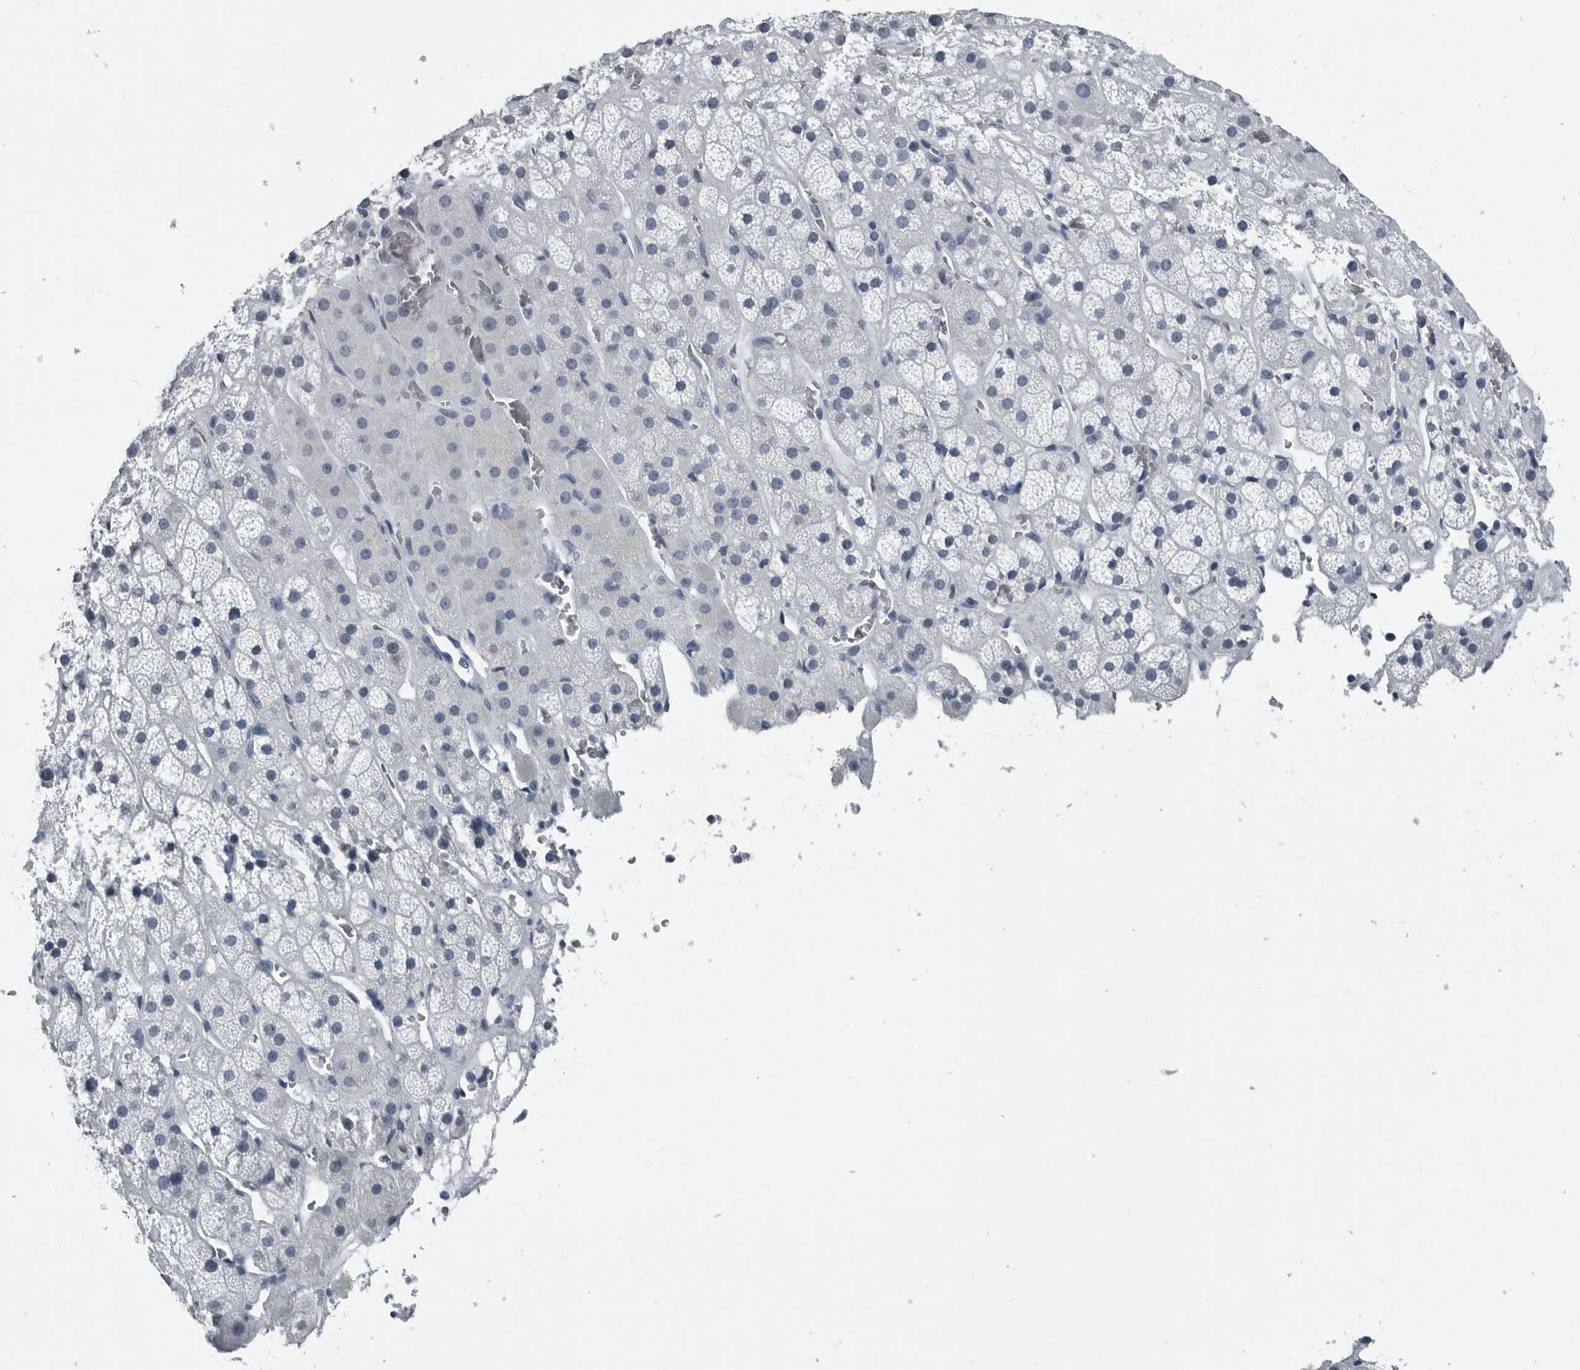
{"staining": {"intensity": "negative", "quantity": "none", "location": "none"}, "tissue": "adrenal gland", "cell_type": "Glandular cells", "image_type": "normal", "snomed": [{"axis": "morphology", "description": "Normal tissue, NOS"}, {"axis": "topography", "description": "Adrenal gland"}], "caption": "IHC of normal human adrenal gland displays no positivity in glandular cells.", "gene": "SPINK1", "patient": {"sex": "male", "age": 57}}